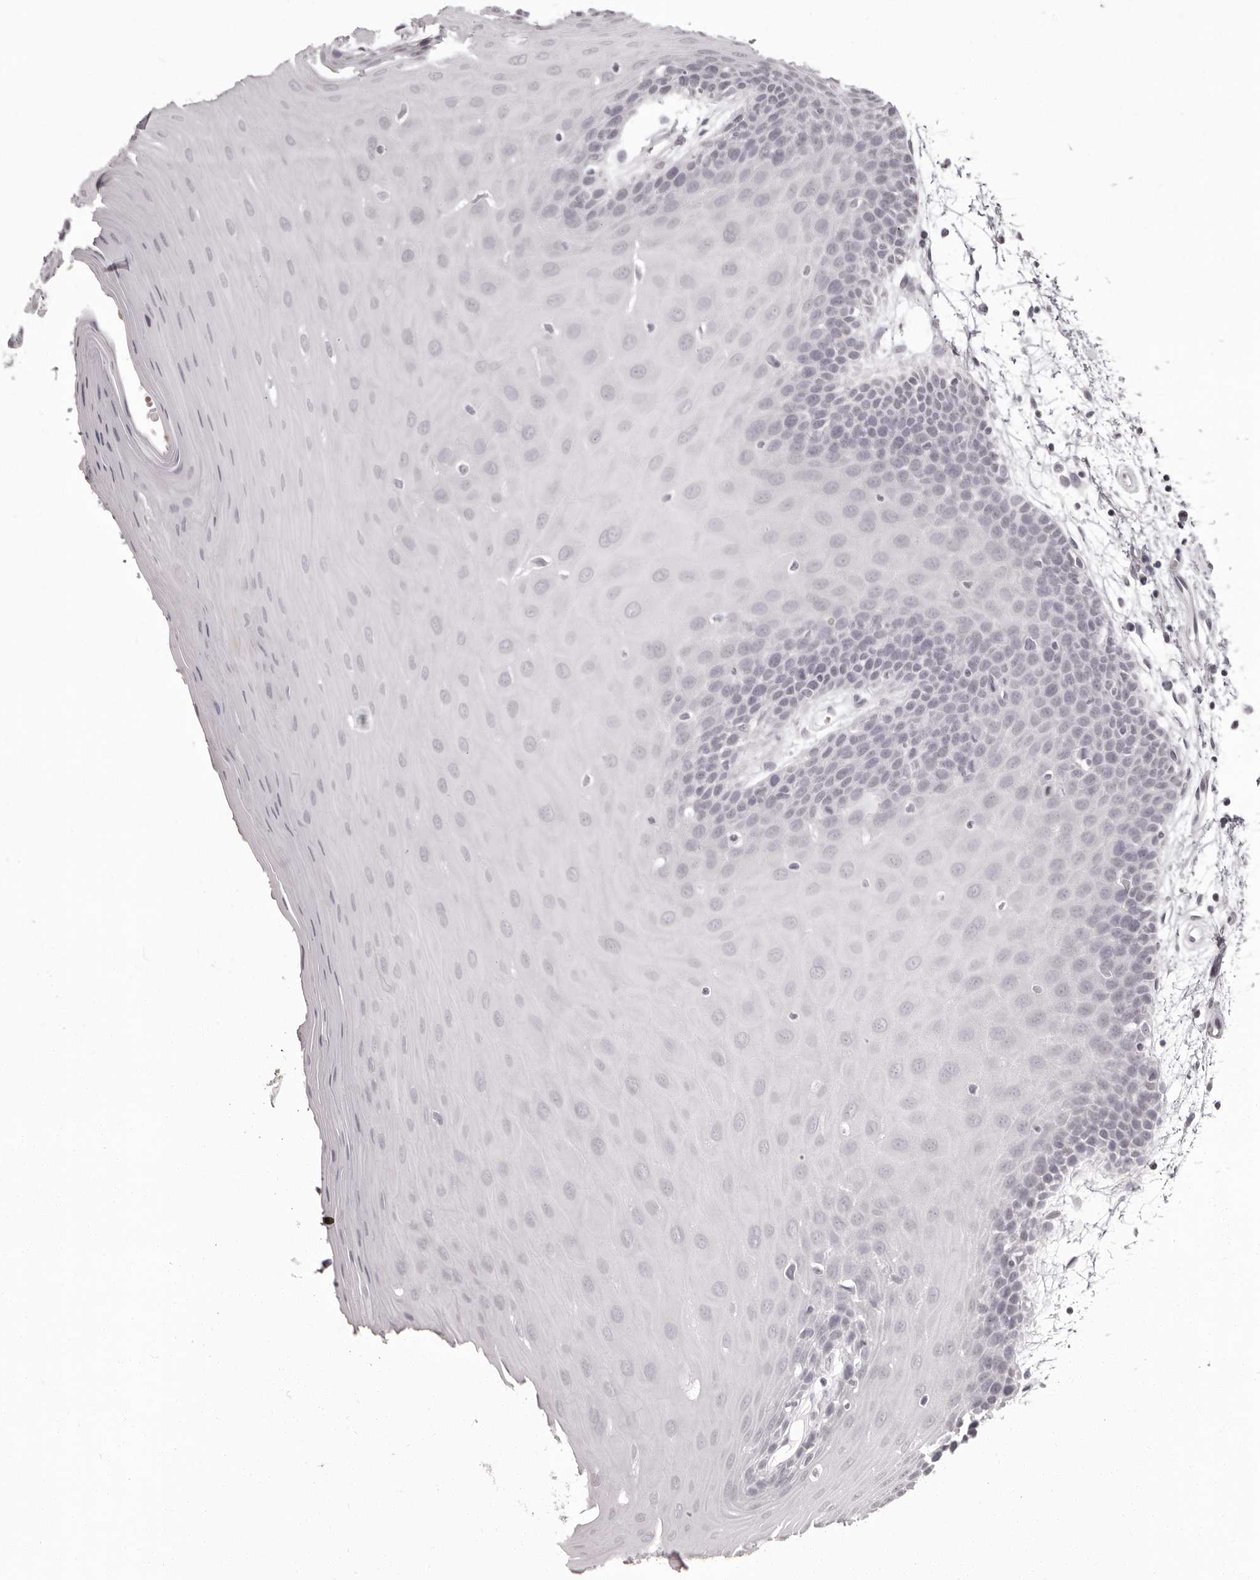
{"staining": {"intensity": "negative", "quantity": "none", "location": "none"}, "tissue": "oral mucosa", "cell_type": "Squamous epithelial cells", "image_type": "normal", "snomed": [{"axis": "morphology", "description": "Normal tissue, NOS"}, {"axis": "morphology", "description": "Squamous cell carcinoma, NOS"}, {"axis": "topography", "description": "Skeletal muscle"}, {"axis": "topography", "description": "Oral tissue"}, {"axis": "topography", "description": "Salivary gland"}, {"axis": "topography", "description": "Head-Neck"}], "caption": "IHC of unremarkable human oral mucosa shows no staining in squamous epithelial cells.", "gene": "C8orf74", "patient": {"sex": "male", "age": 54}}